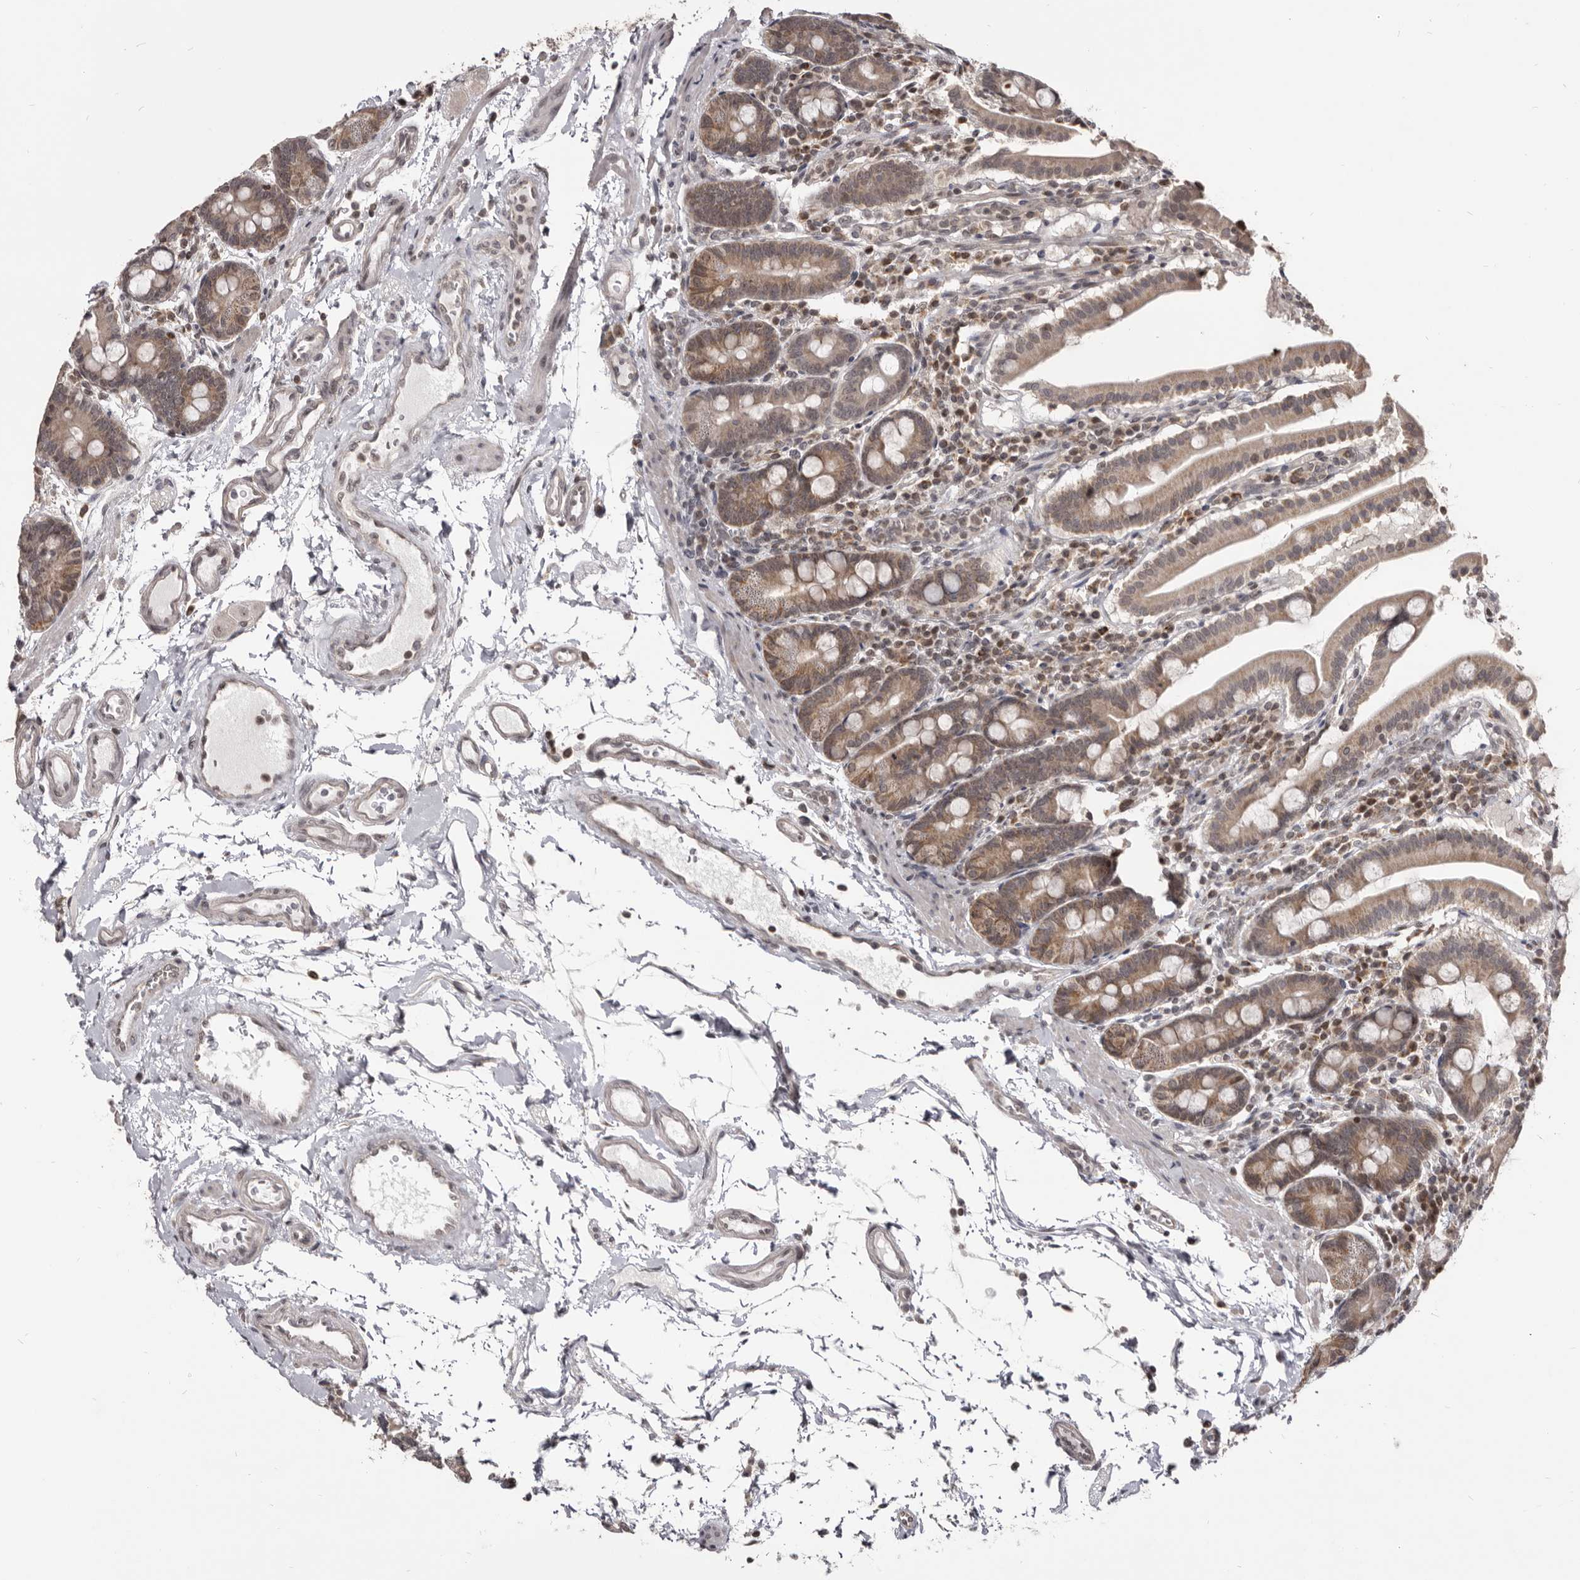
{"staining": {"intensity": "moderate", "quantity": ">75%", "location": "cytoplasmic/membranous"}, "tissue": "duodenum", "cell_type": "Glandular cells", "image_type": "normal", "snomed": [{"axis": "morphology", "description": "Normal tissue, NOS"}, {"axis": "morphology", "description": "Adenocarcinoma, NOS"}, {"axis": "topography", "description": "Pancreas"}, {"axis": "topography", "description": "Duodenum"}], "caption": "Approximately >75% of glandular cells in normal duodenum reveal moderate cytoplasmic/membranous protein staining as visualized by brown immunohistochemical staining.", "gene": "THUMPD1", "patient": {"sex": "male", "age": 50}}